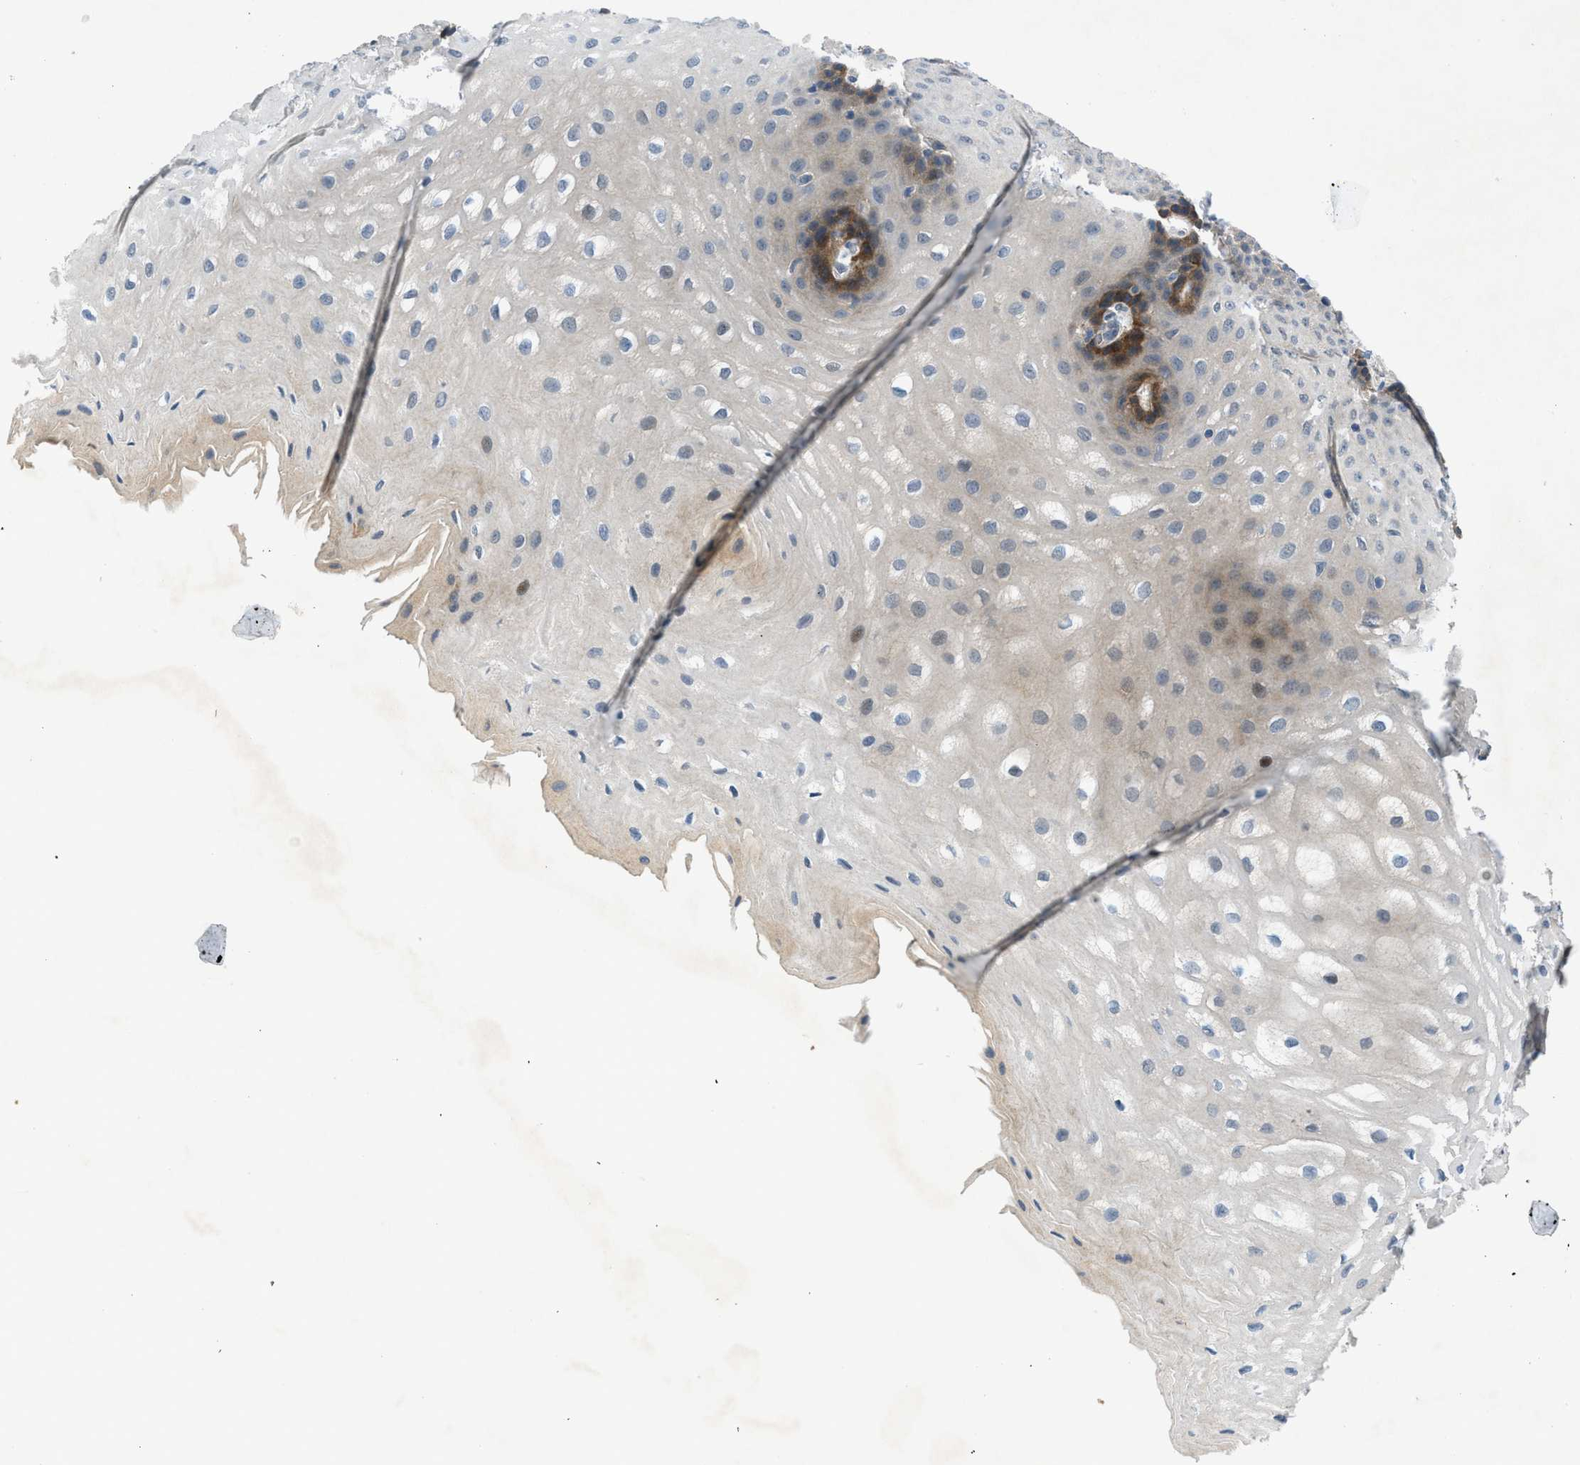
{"staining": {"intensity": "weak", "quantity": "<25%", "location": "cytoplasmic/membranous"}, "tissue": "esophagus", "cell_type": "Squamous epithelial cells", "image_type": "normal", "snomed": [{"axis": "morphology", "description": "Normal tissue, NOS"}, {"axis": "topography", "description": "Esophagus"}], "caption": "An immunohistochemistry (IHC) image of unremarkable esophagus is shown. There is no staining in squamous epithelial cells of esophagus.", "gene": "PANX1", "patient": {"sex": "male", "age": 54}}